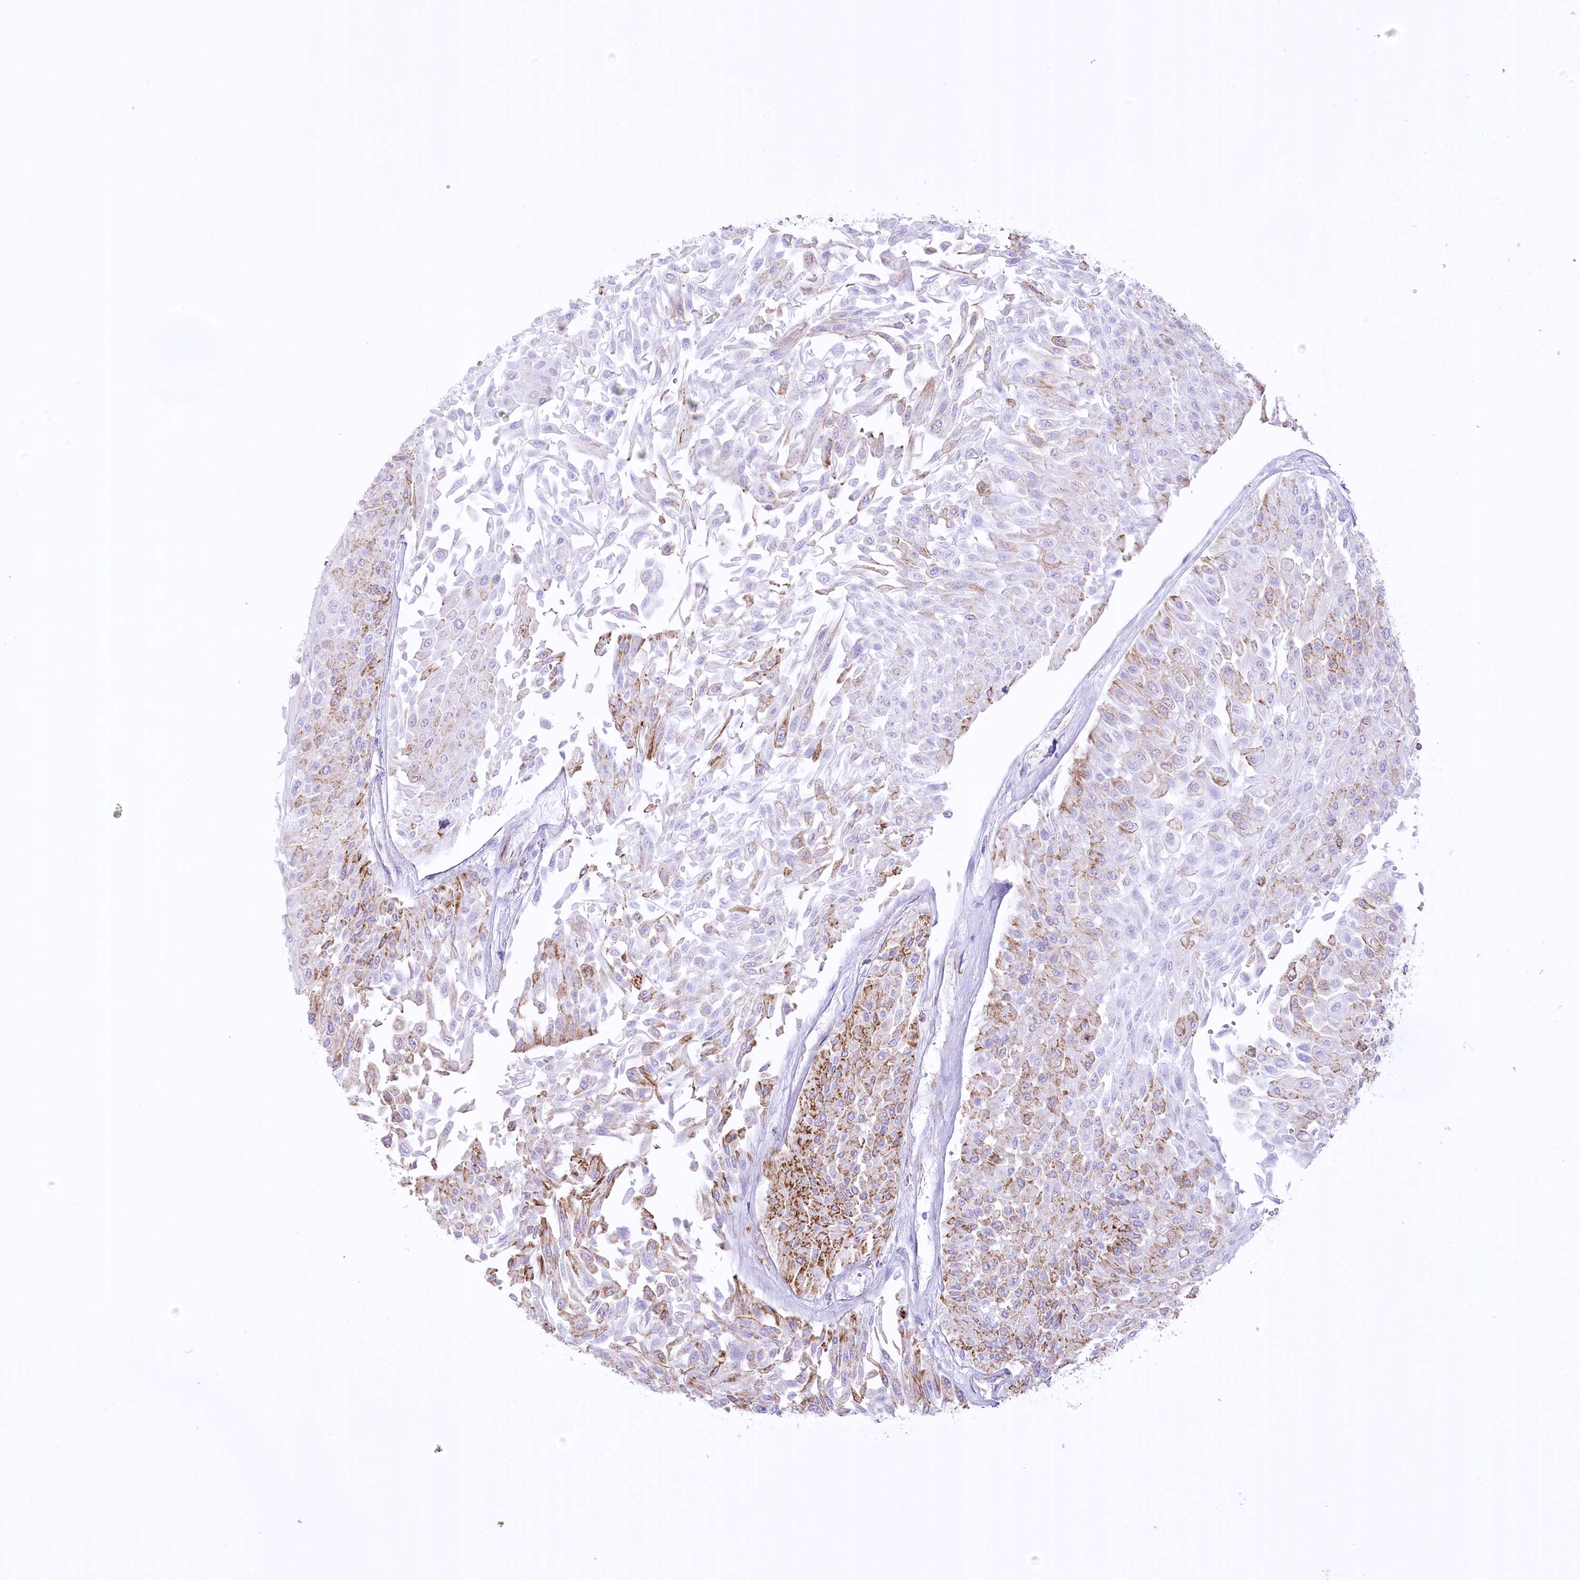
{"staining": {"intensity": "strong", "quantity": "25%-75%", "location": "cytoplasmic/membranous"}, "tissue": "urothelial cancer", "cell_type": "Tumor cells", "image_type": "cancer", "snomed": [{"axis": "morphology", "description": "Urothelial carcinoma, Low grade"}, {"axis": "topography", "description": "Urinary bladder"}], "caption": "This histopathology image reveals low-grade urothelial carcinoma stained with immunohistochemistry to label a protein in brown. The cytoplasmic/membranous of tumor cells show strong positivity for the protein. Nuclei are counter-stained blue.", "gene": "FAM216A", "patient": {"sex": "male", "age": 67}}